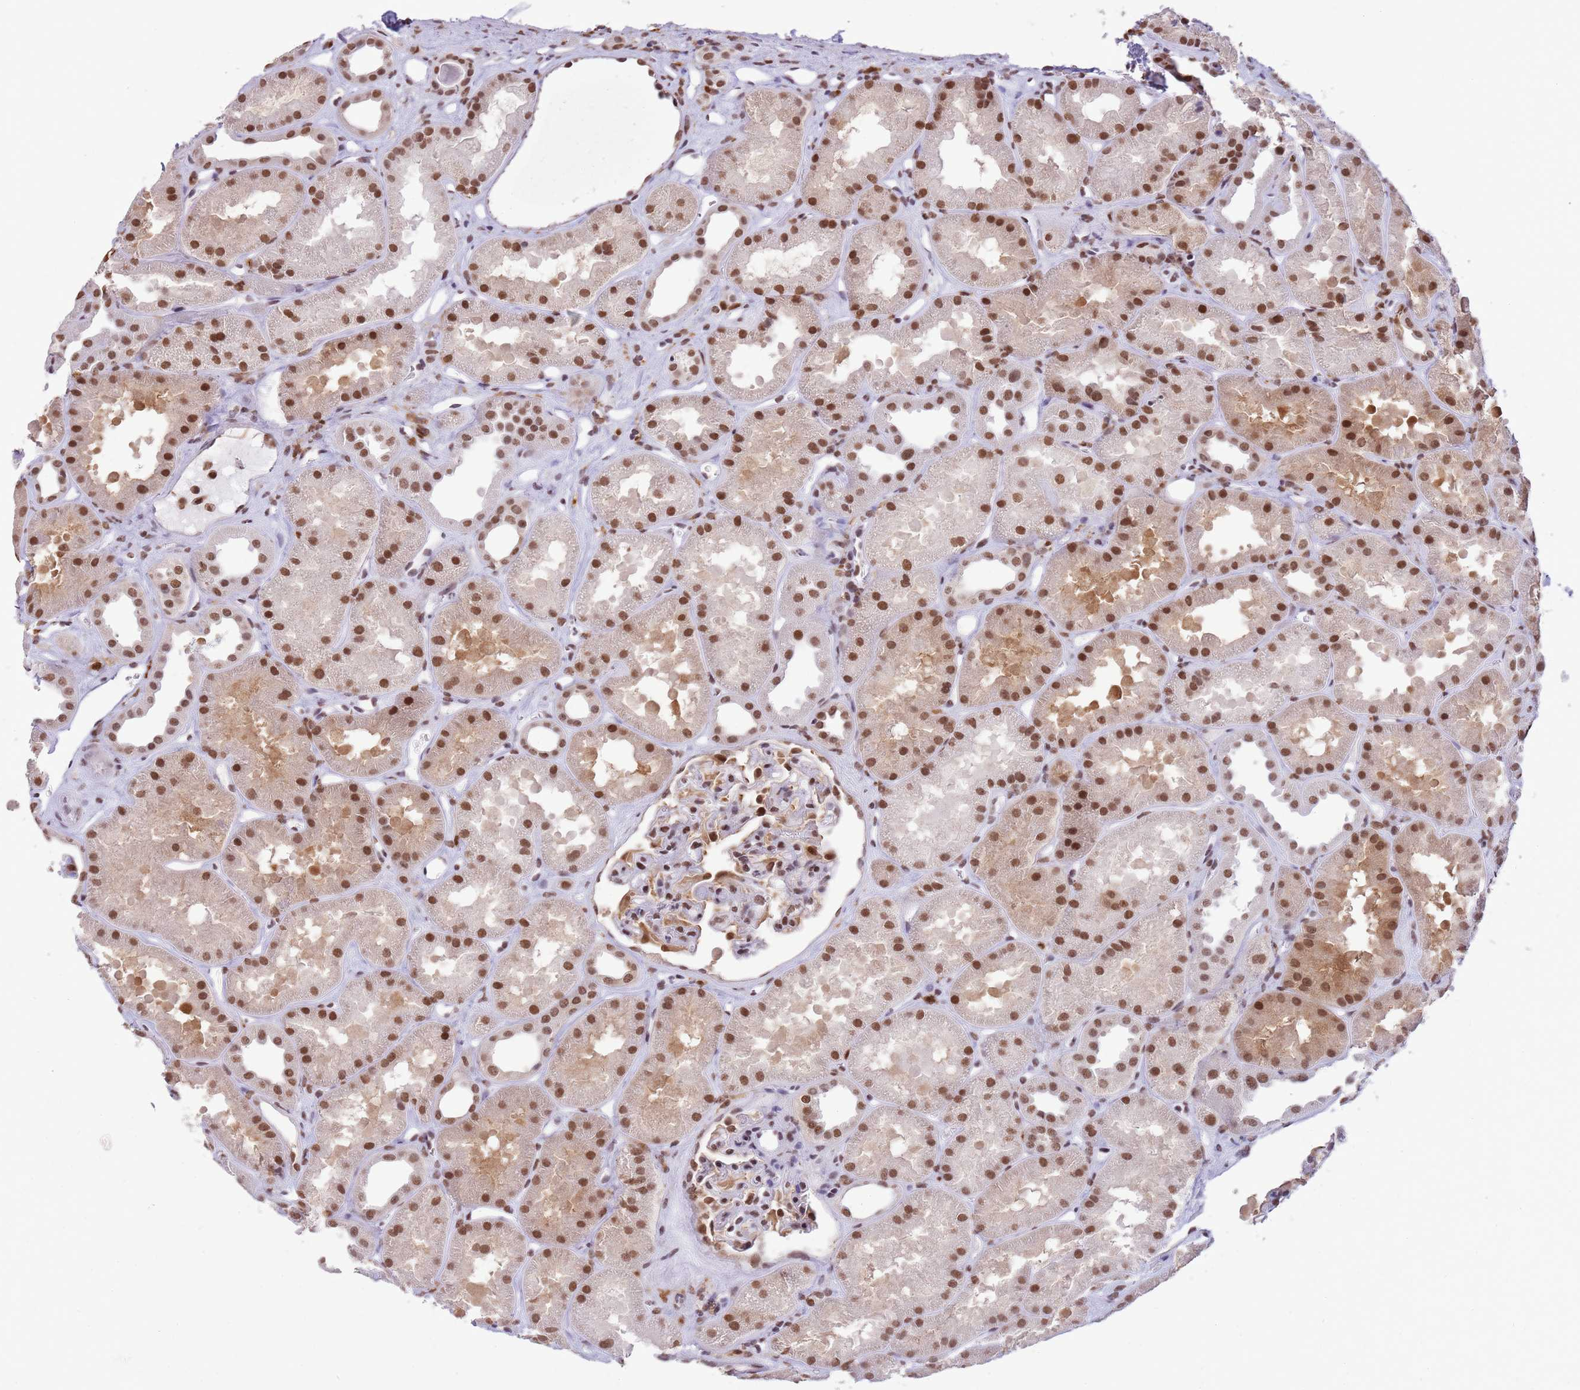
{"staining": {"intensity": "moderate", "quantity": "25%-75%", "location": "nuclear"}, "tissue": "kidney", "cell_type": "Cells in glomeruli", "image_type": "normal", "snomed": [{"axis": "morphology", "description": "Normal tissue, NOS"}, {"axis": "topography", "description": "Kidney"}], "caption": "This image exhibits normal kidney stained with immunohistochemistry (IHC) to label a protein in brown. The nuclear of cells in glomeruli show moderate positivity for the protein. Nuclei are counter-stained blue.", "gene": "TRIM32", "patient": {"sex": "male", "age": 61}}